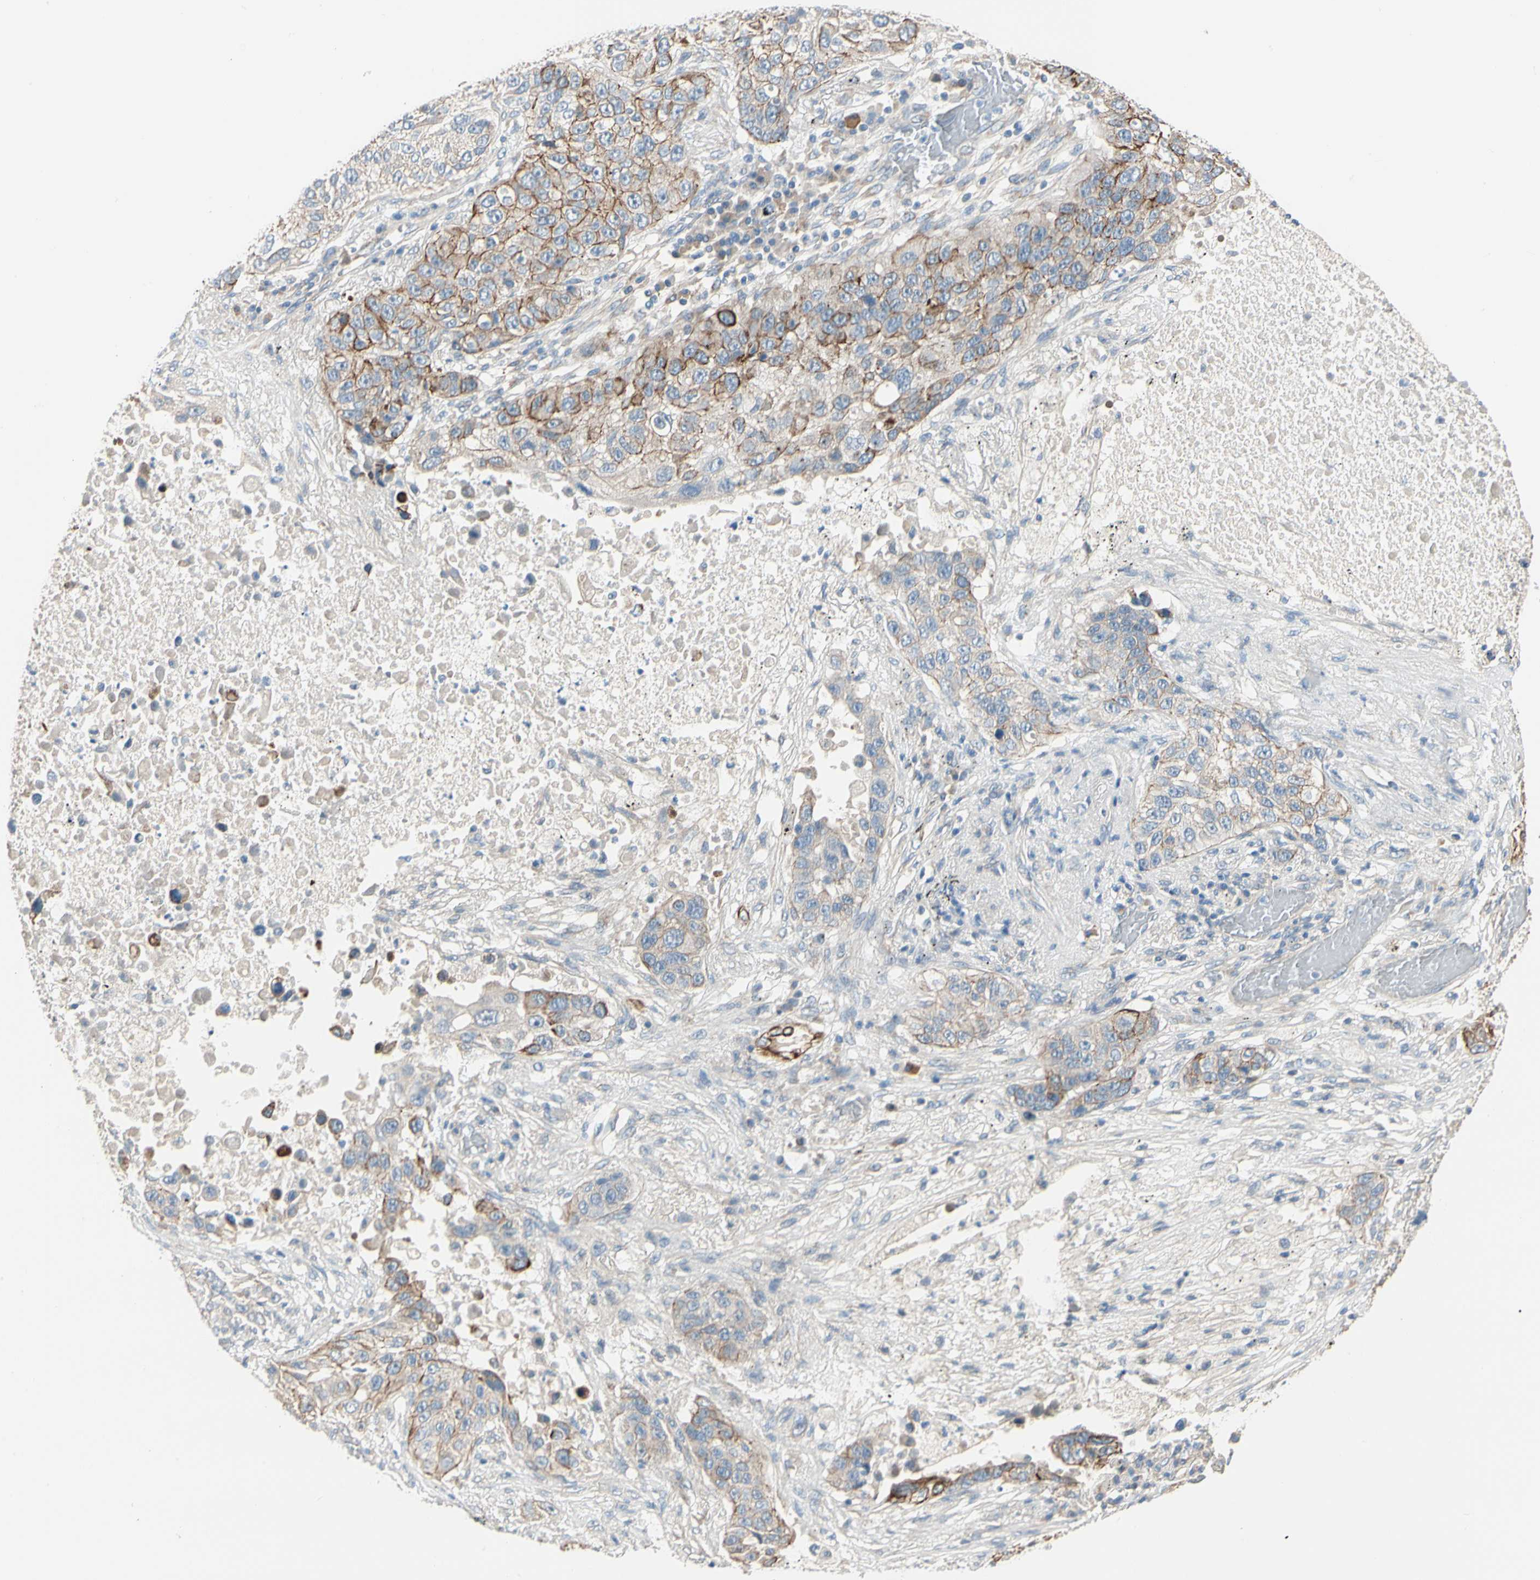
{"staining": {"intensity": "moderate", "quantity": ">75%", "location": "cytoplasmic/membranous"}, "tissue": "lung cancer", "cell_type": "Tumor cells", "image_type": "cancer", "snomed": [{"axis": "morphology", "description": "Squamous cell carcinoma, NOS"}, {"axis": "topography", "description": "Lung"}], "caption": "Protein staining by immunohistochemistry shows moderate cytoplasmic/membranous expression in approximately >75% of tumor cells in lung cancer. The staining was performed using DAB (3,3'-diaminobenzidine), with brown indicating positive protein expression. Nuclei are stained blue with hematoxylin.", "gene": "DUSP12", "patient": {"sex": "male", "age": 57}}